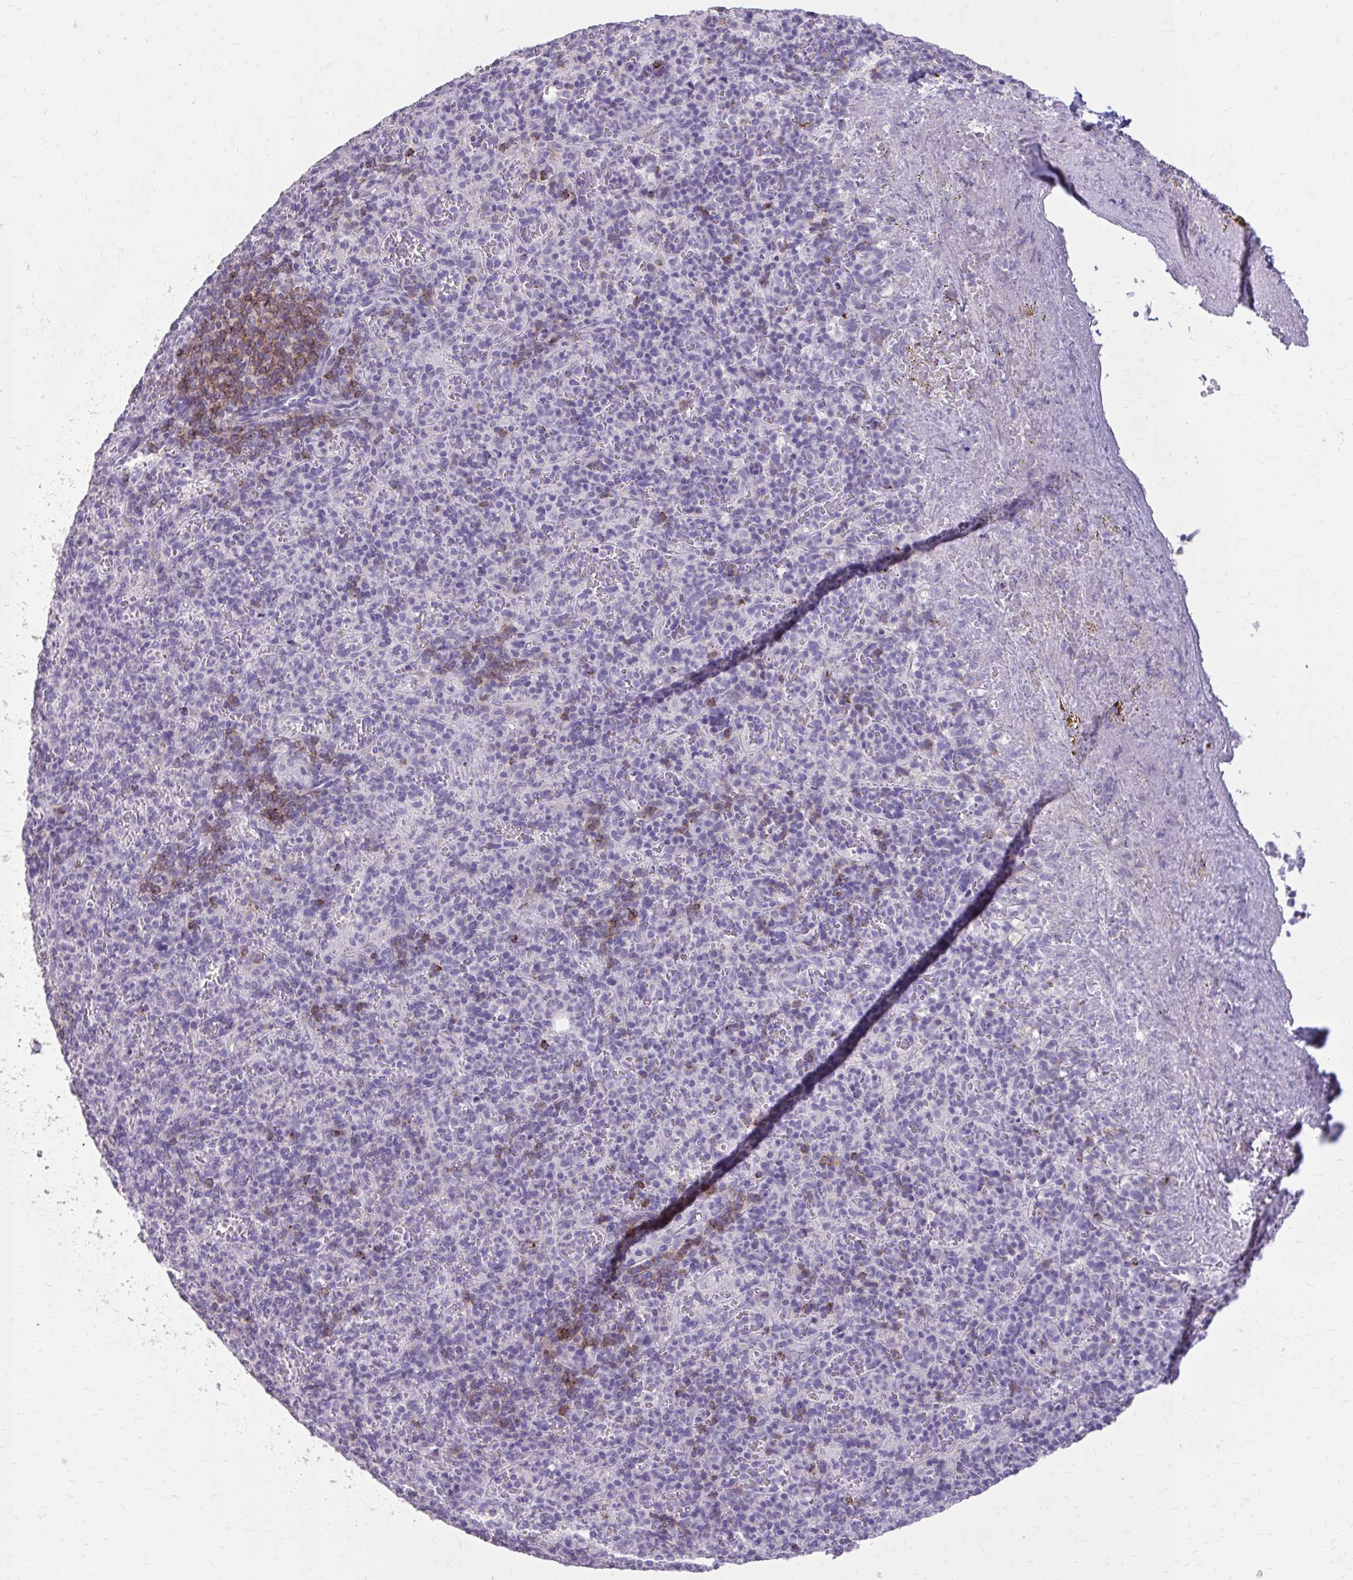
{"staining": {"intensity": "moderate", "quantity": "<25%", "location": "cytoplasmic/membranous"}, "tissue": "spleen", "cell_type": "Cells in red pulp", "image_type": "normal", "snomed": [{"axis": "morphology", "description": "Normal tissue, NOS"}, {"axis": "topography", "description": "Spleen"}], "caption": "Spleen stained with a brown dye shows moderate cytoplasmic/membranous positive positivity in about <25% of cells in red pulp.", "gene": "OR4B1", "patient": {"sex": "female", "age": 74}}